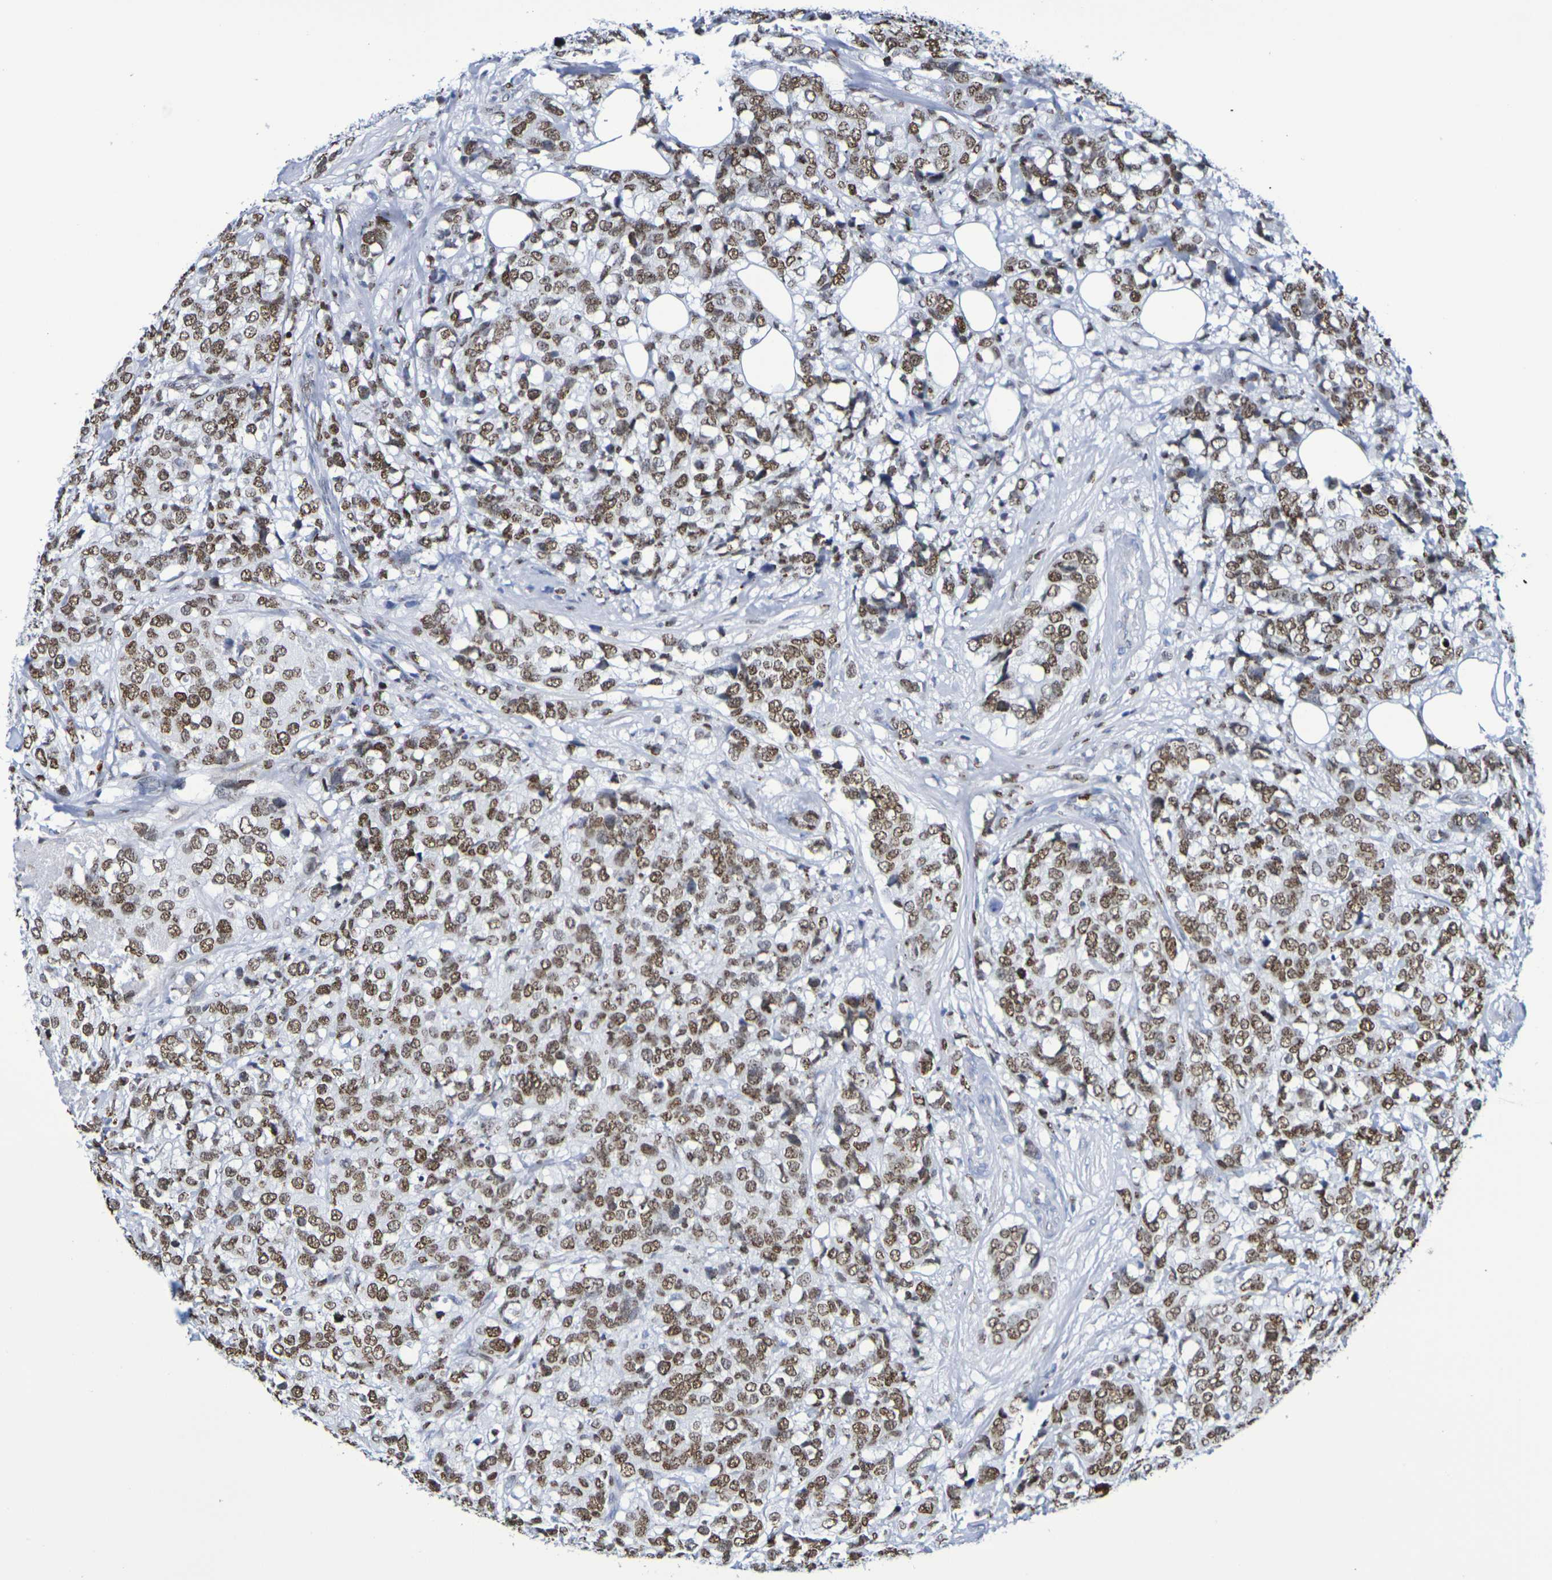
{"staining": {"intensity": "moderate", "quantity": ">75%", "location": "nuclear"}, "tissue": "breast cancer", "cell_type": "Tumor cells", "image_type": "cancer", "snomed": [{"axis": "morphology", "description": "Lobular carcinoma"}, {"axis": "topography", "description": "Breast"}], "caption": "Immunohistochemistry photomicrograph of neoplastic tissue: human breast cancer (lobular carcinoma) stained using immunohistochemistry displays medium levels of moderate protein expression localized specifically in the nuclear of tumor cells, appearing as a nuclear brown color.", "gene": "H1-5", "patient": {"sex": "female", "age": 59}}